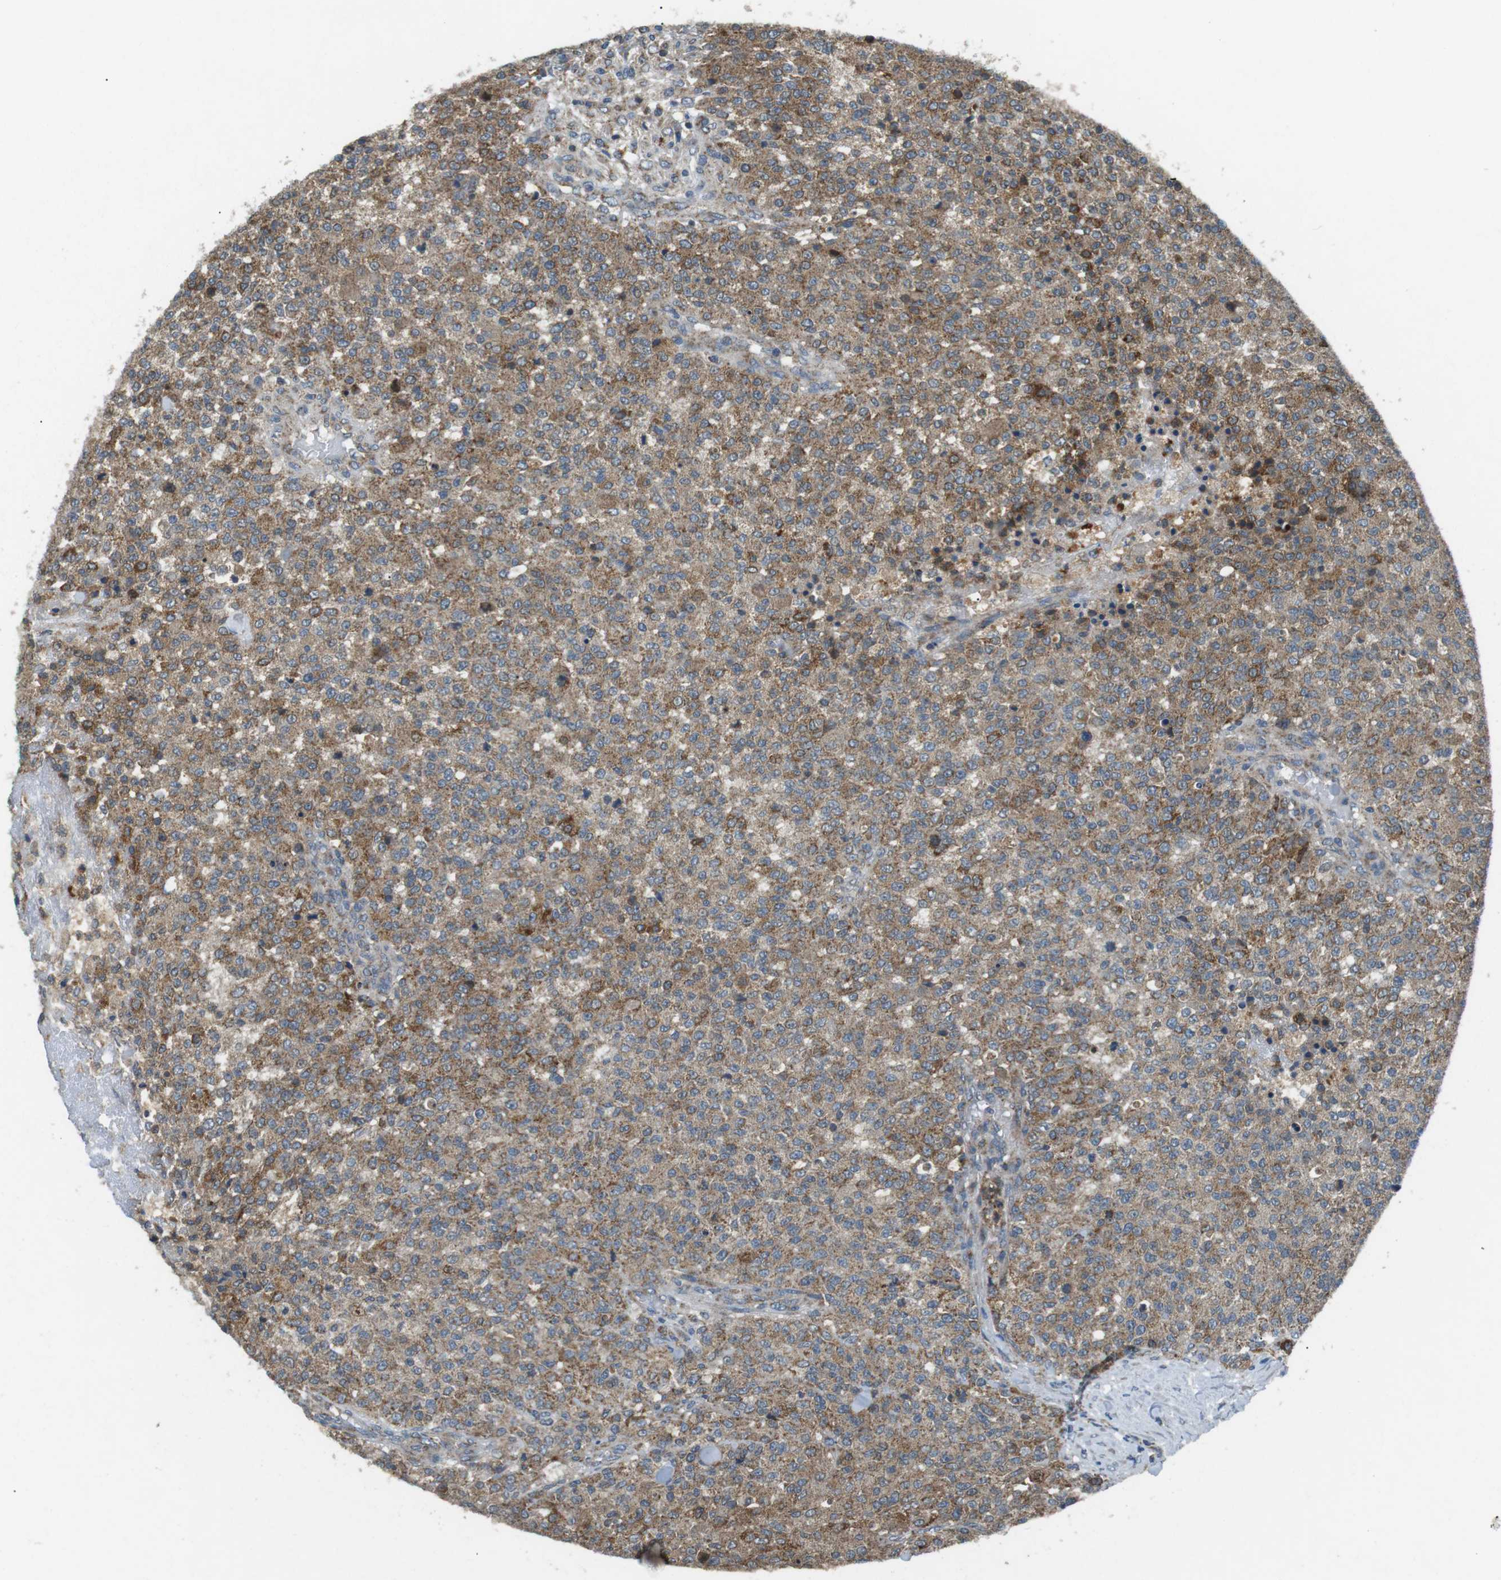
{"staining": {"intensity": "moderate", "quantity": ">75%", "location": "cytoplasmic/membranous"}, "tissue": "testis cancer", "cell_type": "Tumor cells", "image_type": "cancer", "snomed": [{"axis": "morphology", "description": "Seminoma, NOS"}, {"axis": "topography", "description": "Testis"}], "caption": "Testis cancer was stained to show a protein in brown. There is medium levels of moderate cytoplasmic/membranous expression in approximately >75% of tumor cells.", "gene": "BACE1", "patient": {"sex": "male", "age": 59}}